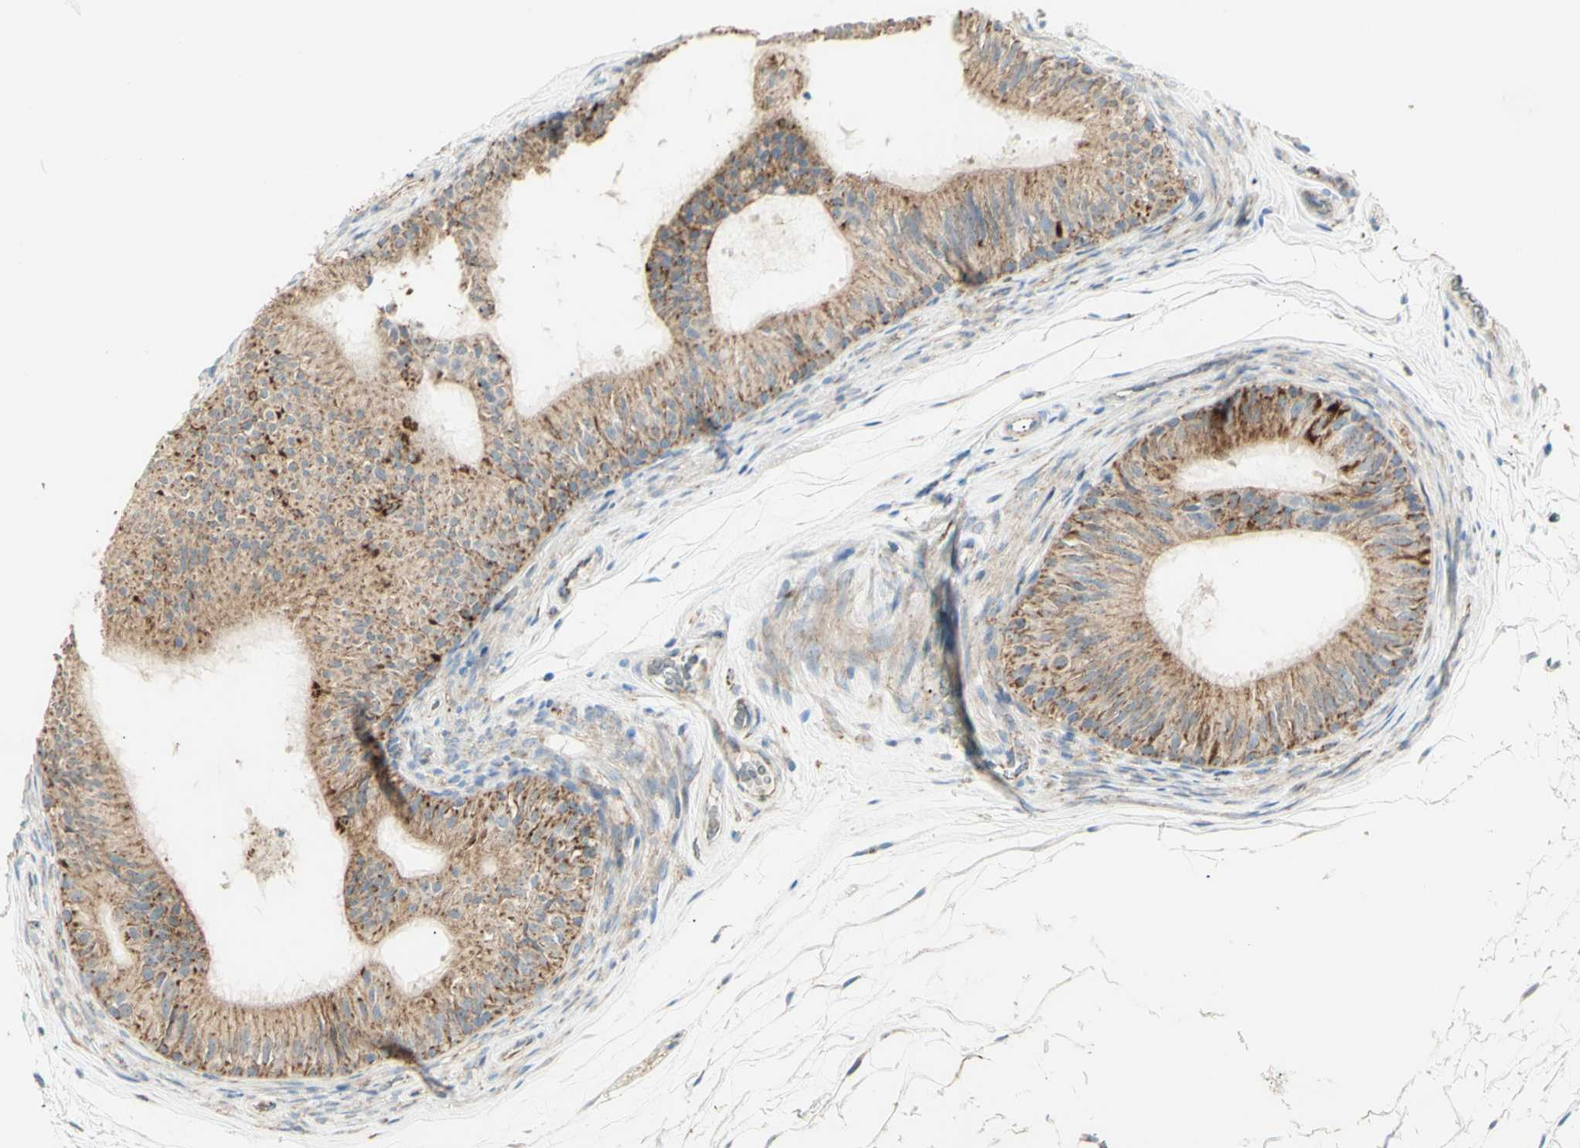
{"staining": {"intensity": "weak", "quantity": ">75%", "location": "cytoplasmic/membranous"}, "tissue": "epididymis", "cell_type": "Glandular cells", "image_type": "normal", "snomed": [{"axis": "morphology", "description": "Normal tissue, NOS"}, {"axis": "topography", "description": "Epididymis"}], "caption": "IHC staining of normal epididymis, which exhibits low levels of weak cytoplasmic/membranous expression in approximately >75% of glandular cells indicating weak cytoplasmic/membranous protein staining. The staining was performed using DAB (3,3'-diaminobenzidine) (brown) for protein detection and nuclei were counterstained in hematoxylin (blue).", "gene": "LETM1", "patient": {"sex": "male", "age": 36}}